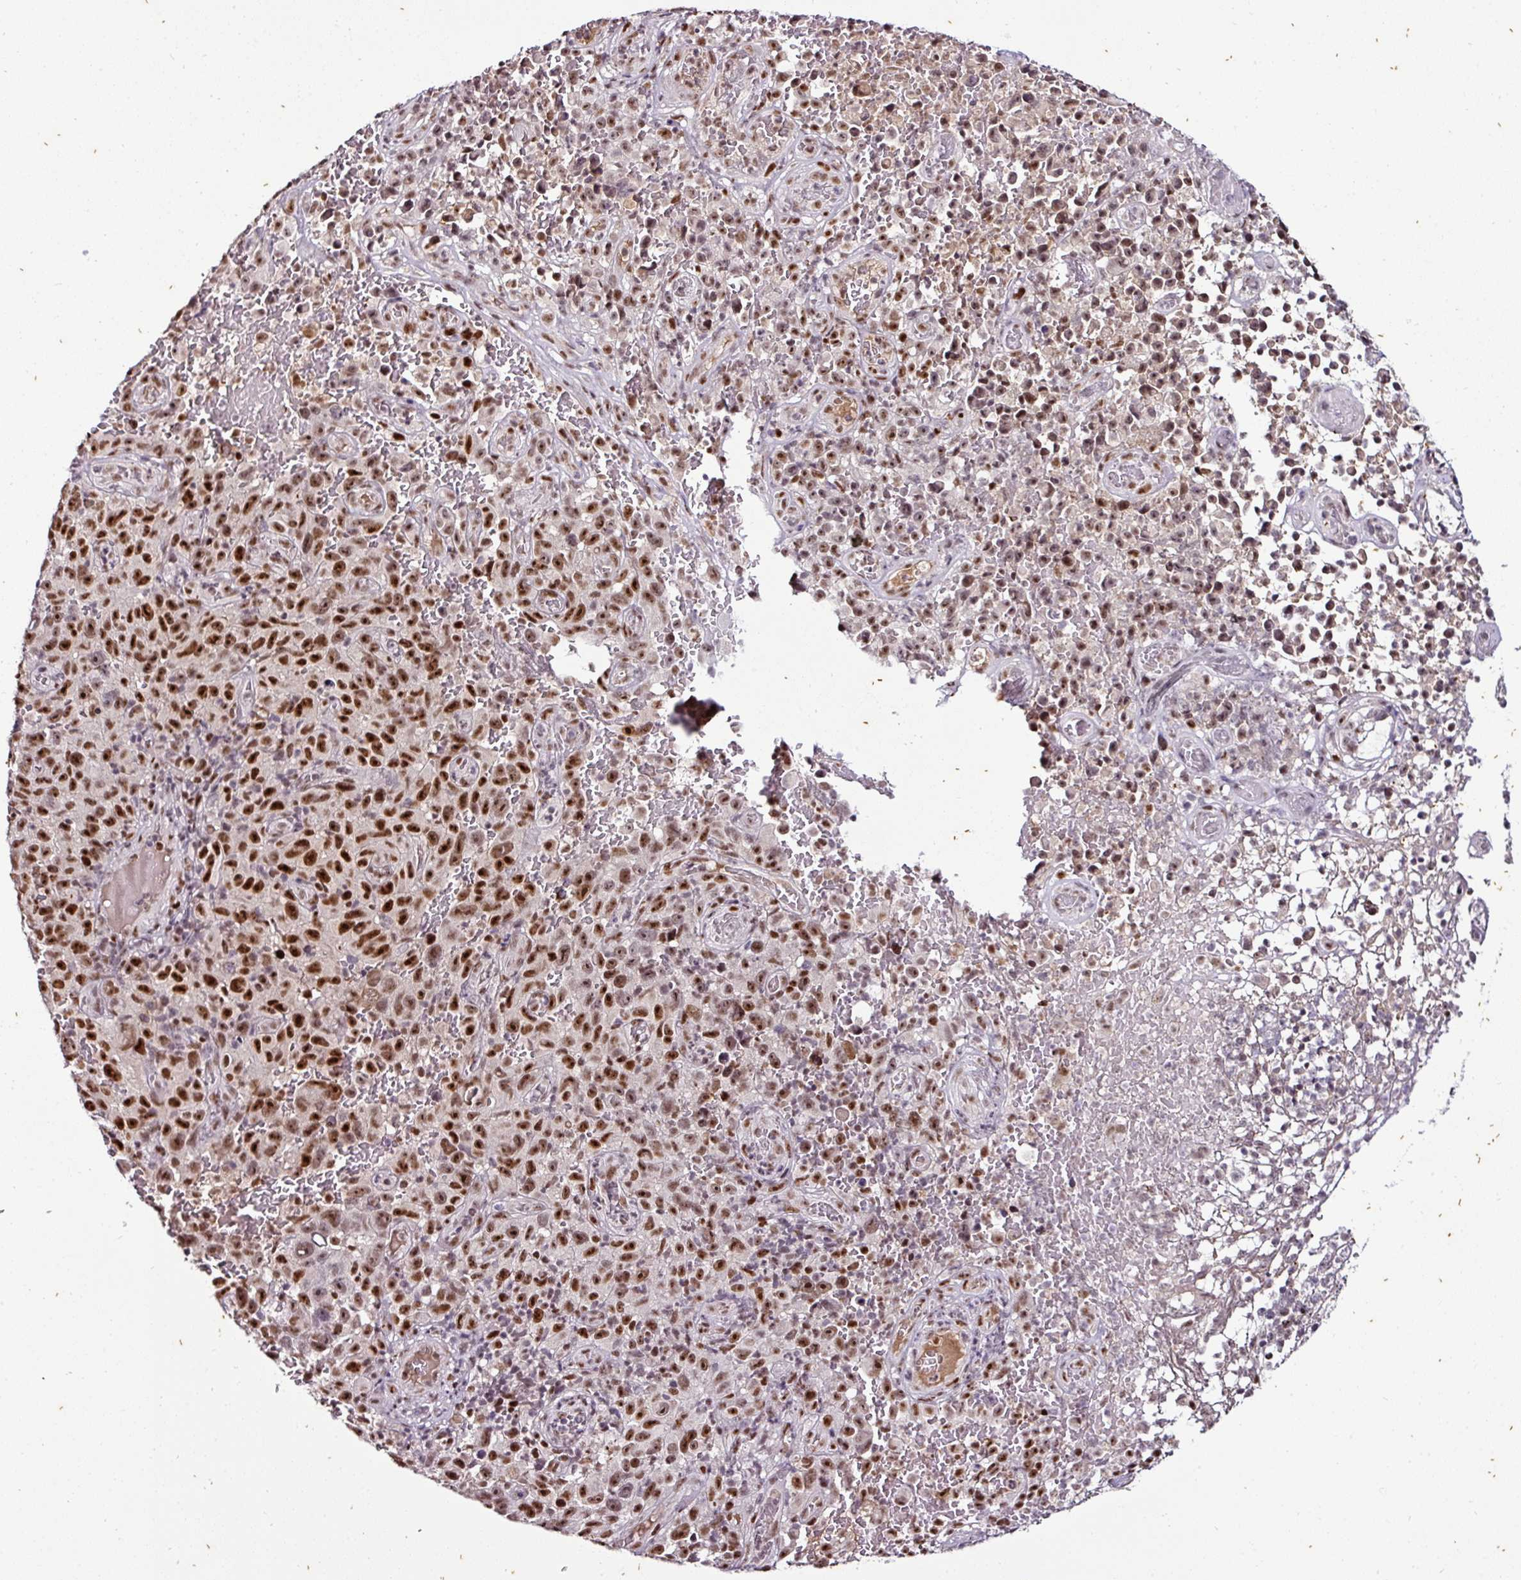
{"staining": {"intensity": "strong", "quantity": ">75%", "location": "nuclear"}, "tissue": "melanoma", "cell_type": "Tumor cells", "image_type": "cancer", "snomed": [{"axis": "morphology", "description": "Malignant melanoma, NOS"}, {"axis": "topography", "description": "Skin"}], "caption": "This is a histology image of IHC staining of malignant melanoma, which shows strong positivity in the nuclear of tumor cells.", "gene": "KLF16", "patient": {"sex": "female", "age": 82}}